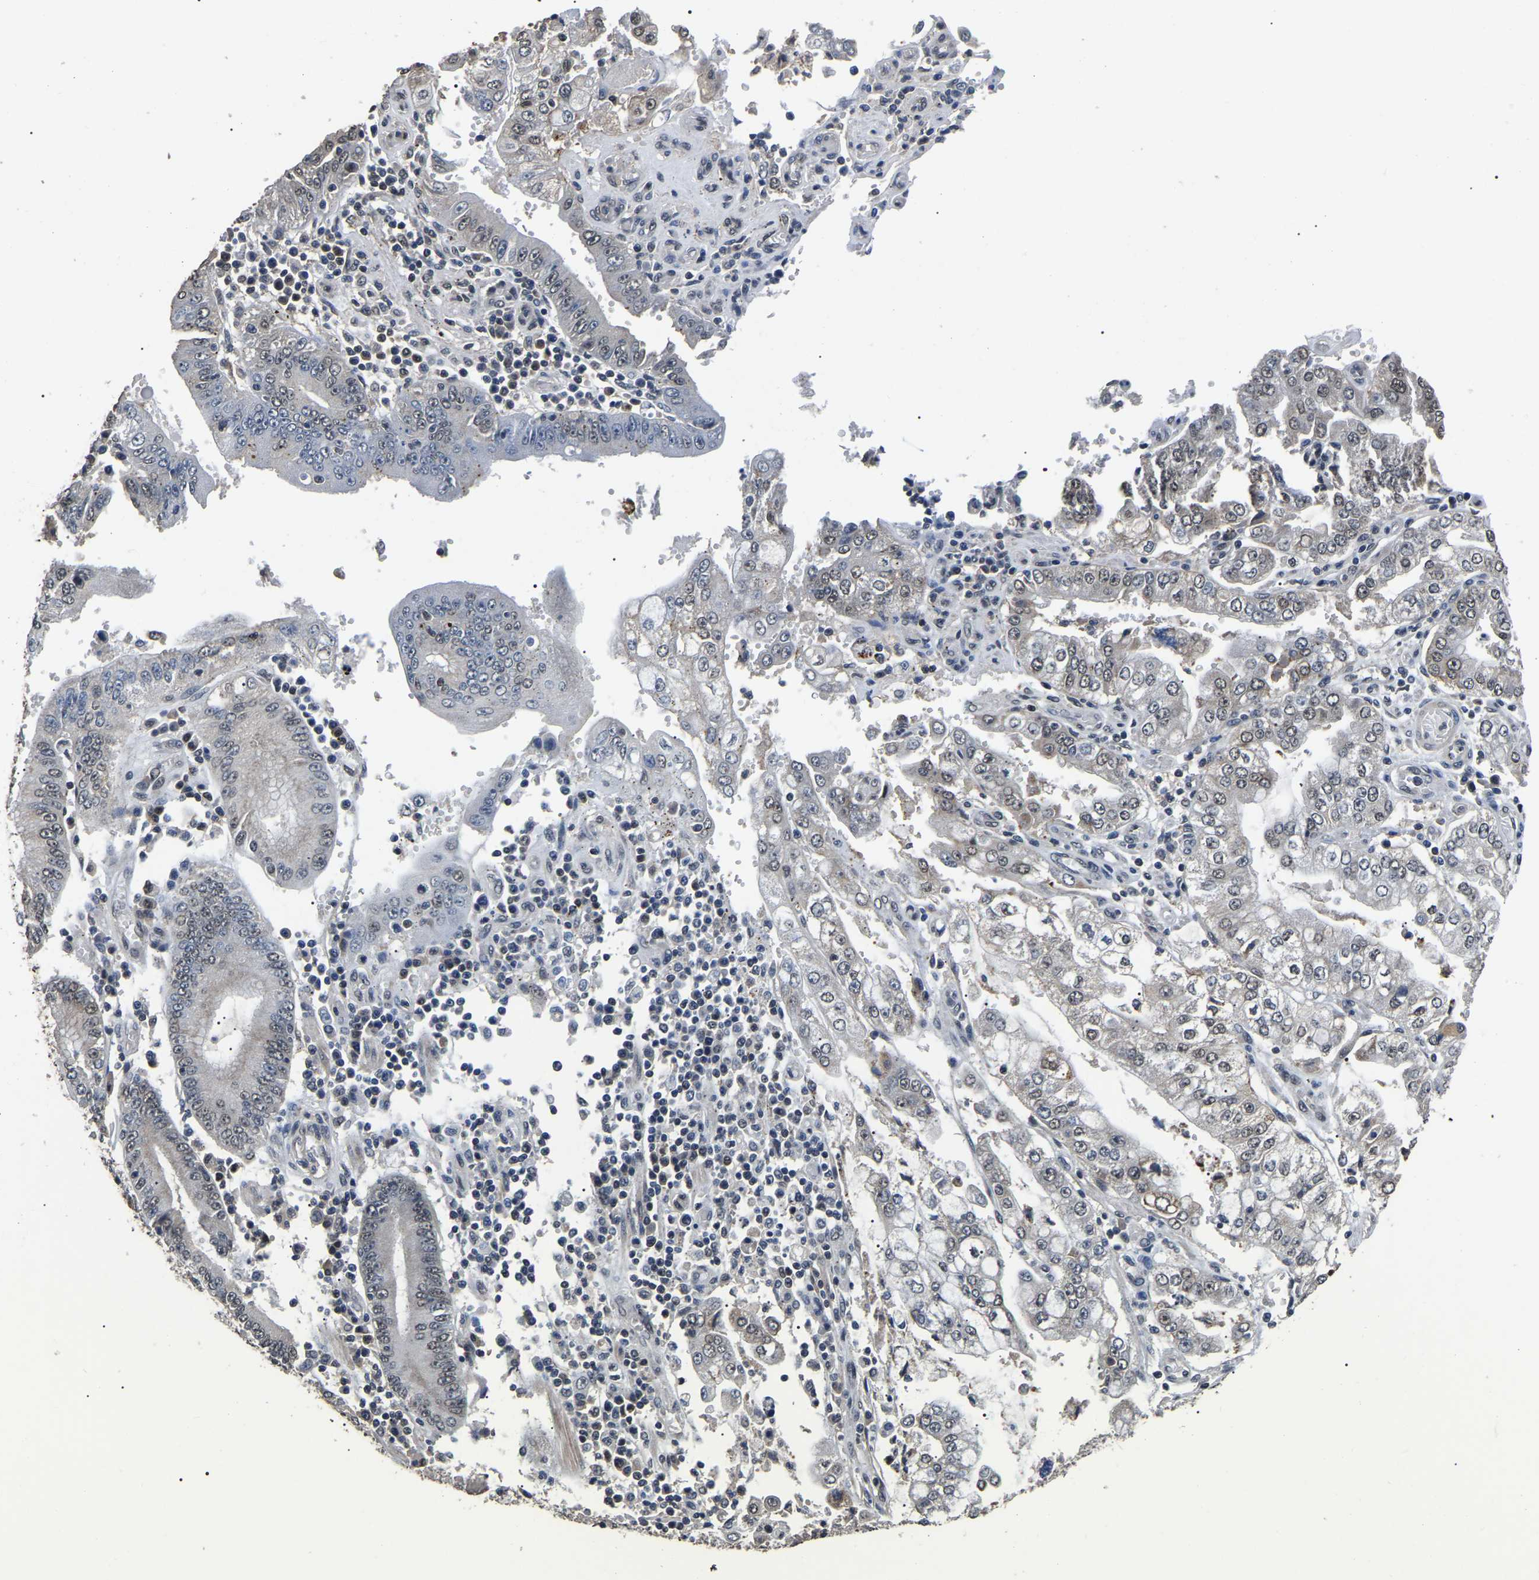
{"staining": {"intensity": "weak", "quantity": "<25%", "location": "cytoplasmic/membranous,nuclear"}, "tissue": "stomach cancer", "cell_type": "Tumor cells", "image_type": "cancer", "snomed": [{"axis": "morphology", "description": "Adenocarcinoma, NOS"}, {"axis": "topography", "description": "Stomach"}], "caption": "This is an immunohistochemistry (IHC) micrograph of adenocarcinoma (stomach). There is no expression in tumor cells.", "gene": "PPM1E", "patient": {"sex": "male", "age": 76}}